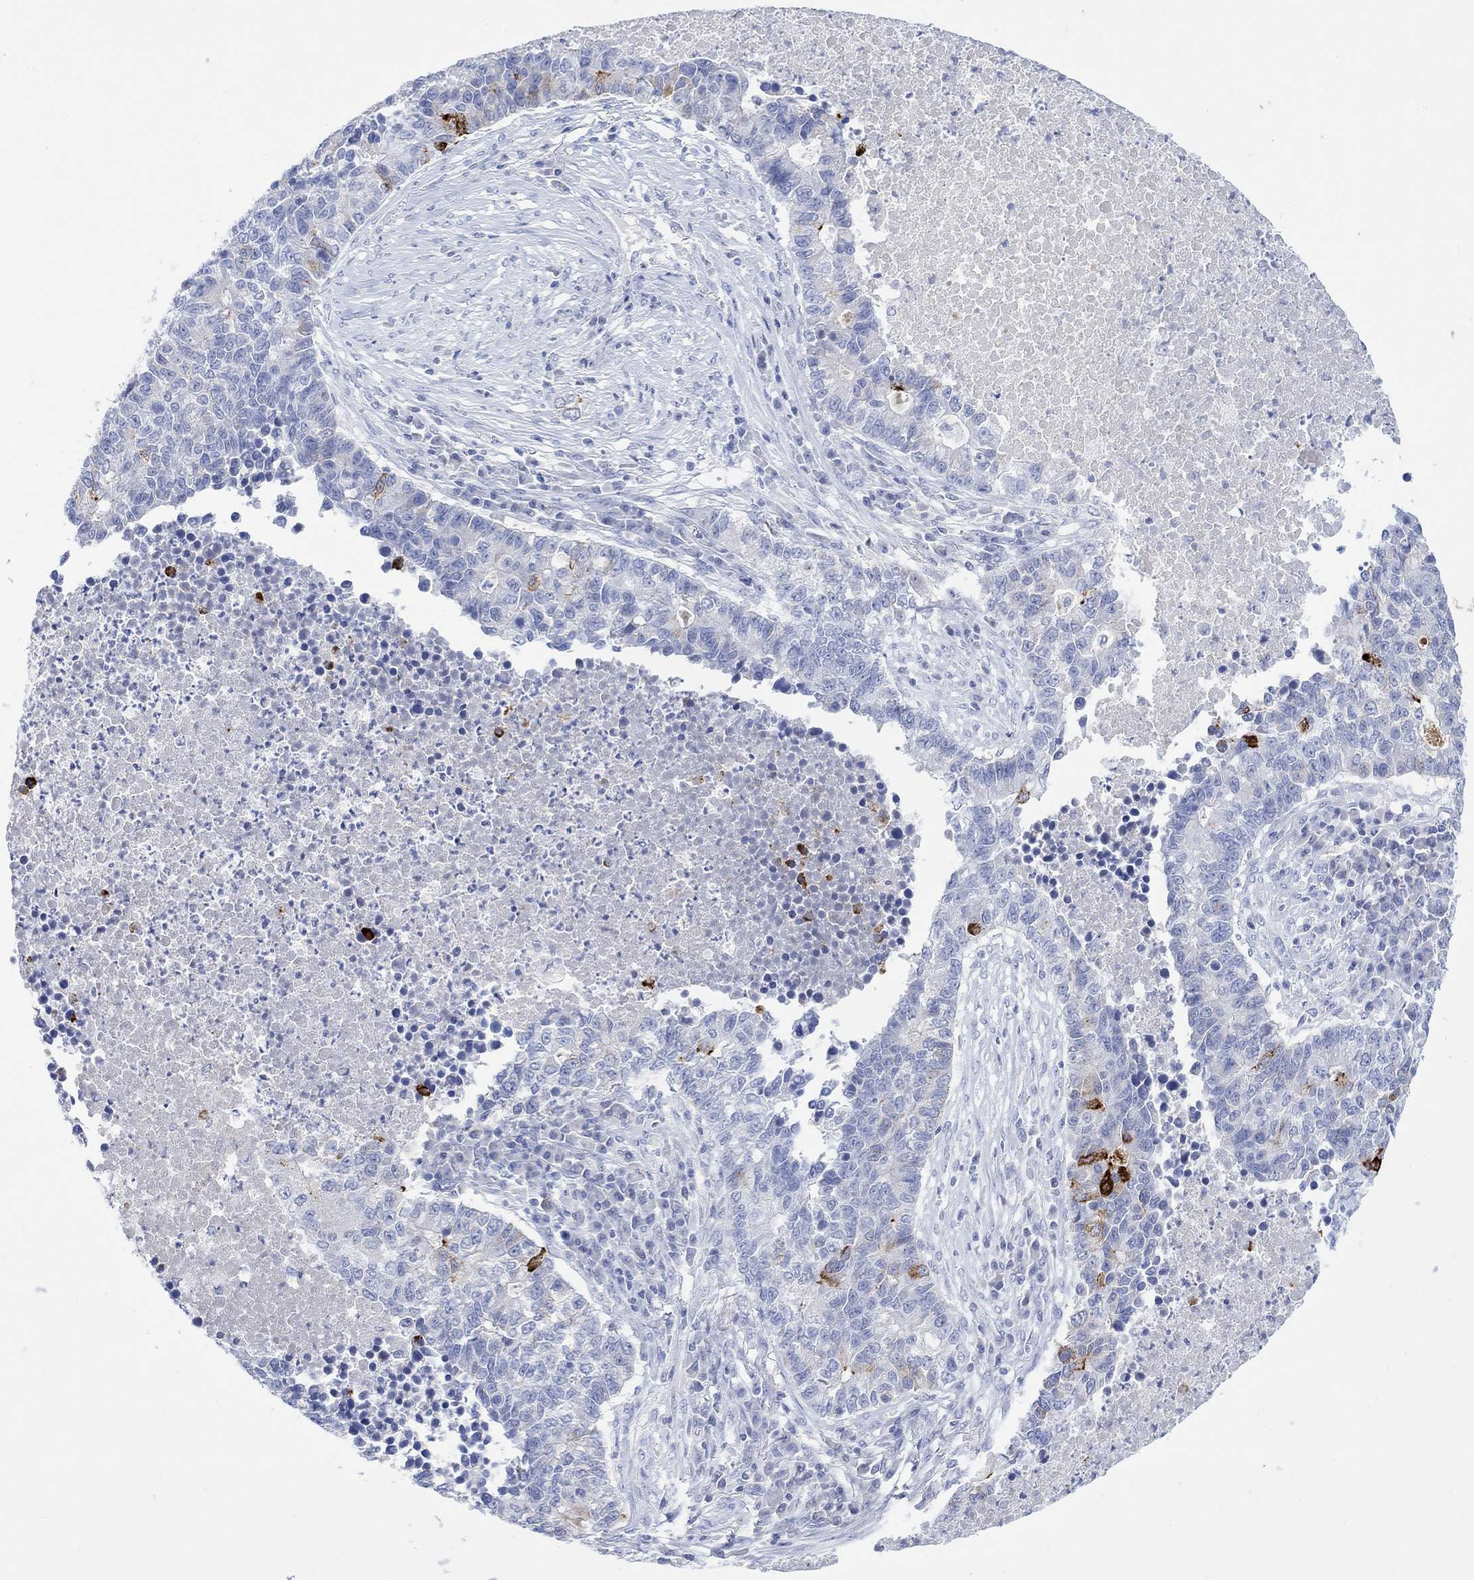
{"staining": {"intensity": "negative", "quantity": "none", "location": "none"}, "tissue": "lung cancer", "cell_type": "Tumor cells", "image_type": "cancer", "snomed": [{"axis": "morphology", "description": "Adenocarcinoma, NOS"}, {"axis": "topography", "description": "Lung"}], "caption": "The photomicrograph shows no staining of tumor cells in lung cancer.", "gene": "CALCA", "patient": {"sex": "male", "age": 57}}